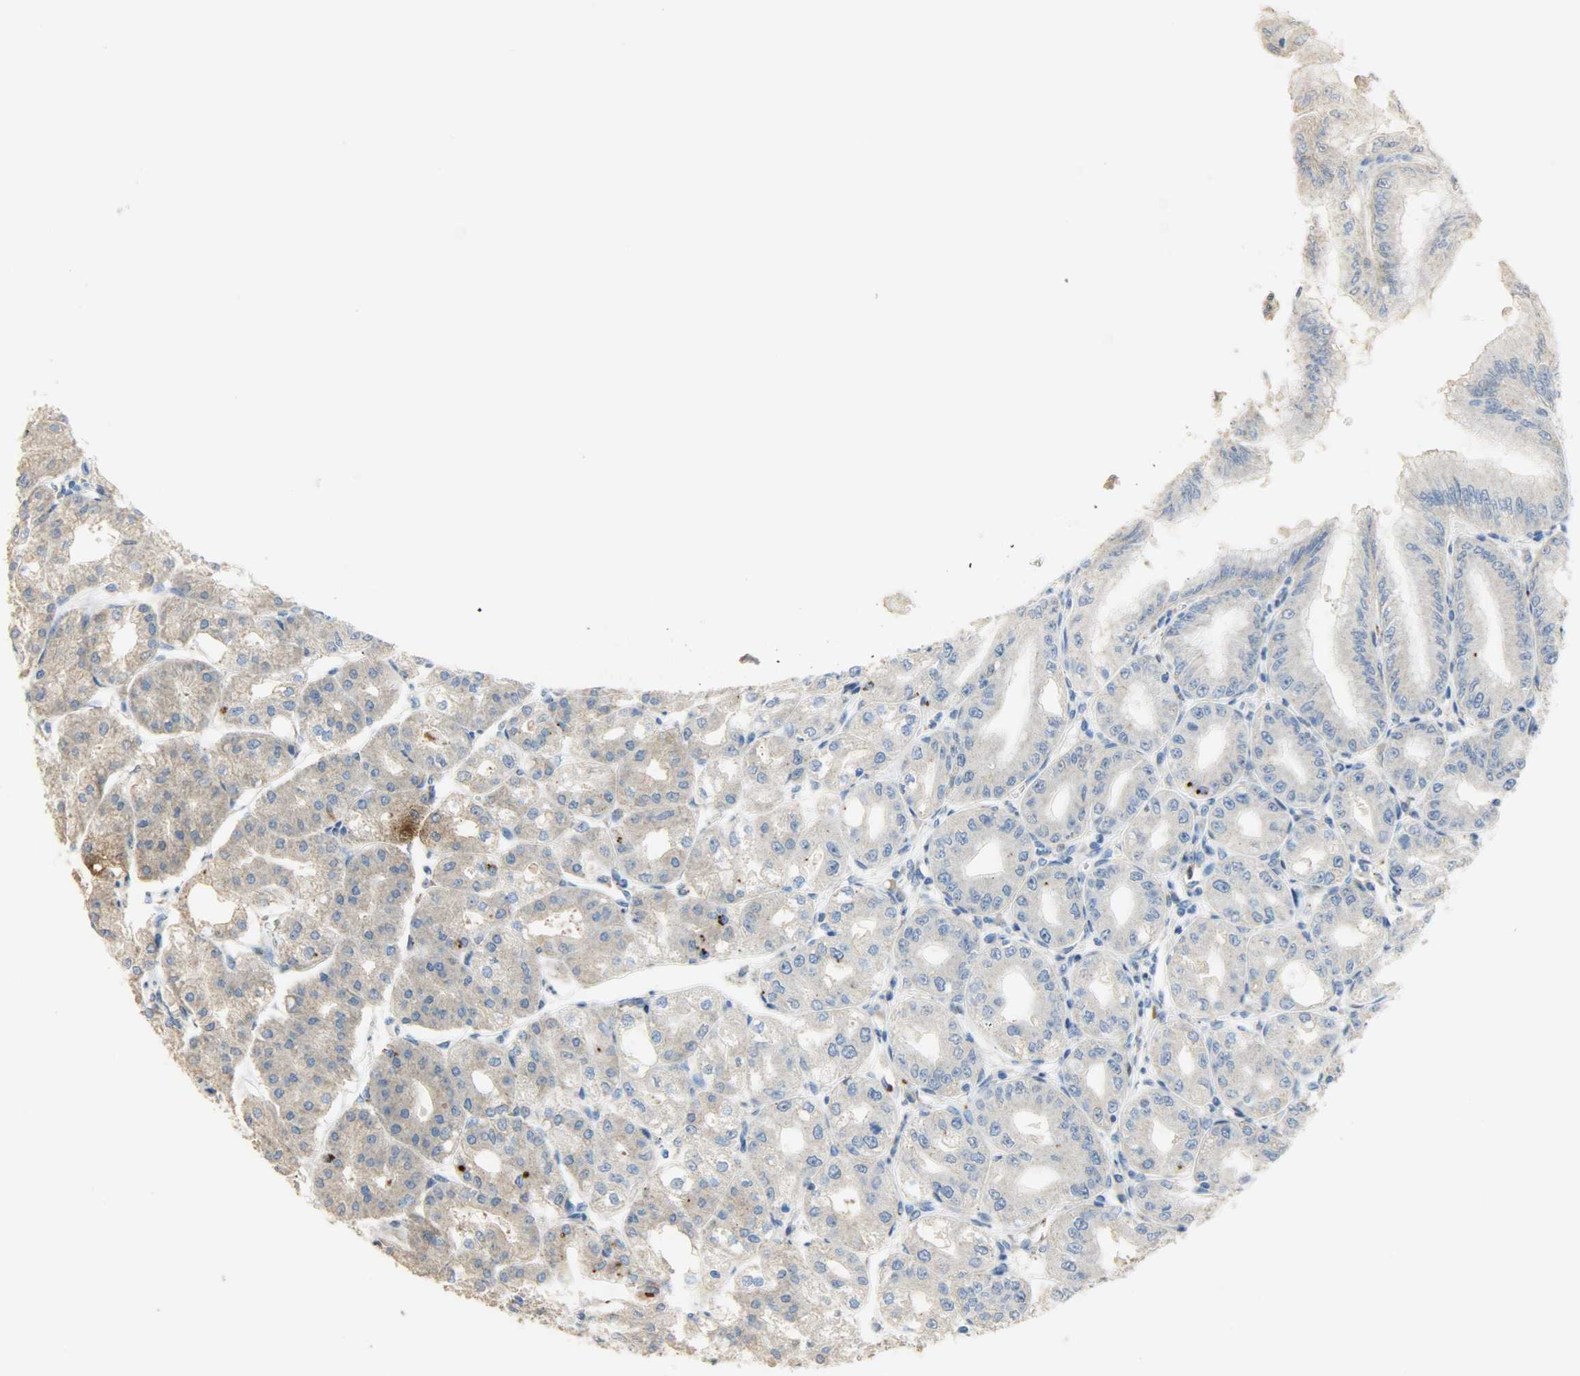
{"staining": {"intensity": "moderate", "quantity": ">75%", "location": "cytoplasmic/membranous"}, "tissue": "stomach", "cell_type": "Glandular cells", "image_type": "normal", "snomed": [{"axis": "morphology", "description": "Normal tissue, NOS"}, {"axis": "topography", "description": "Stomach, lower"}], "caption": "IHC of normal stomach exhibits medium levels of moderate cytoplasmic/membranous positivity in approximately >75% of glandular cells. (DAB (3,3'-diaminobenzidine) IHC, brown staining for protein, blue staining for nuclei).", "gene": "GIT2", "patient": {"sex": "male", "age": 71}}